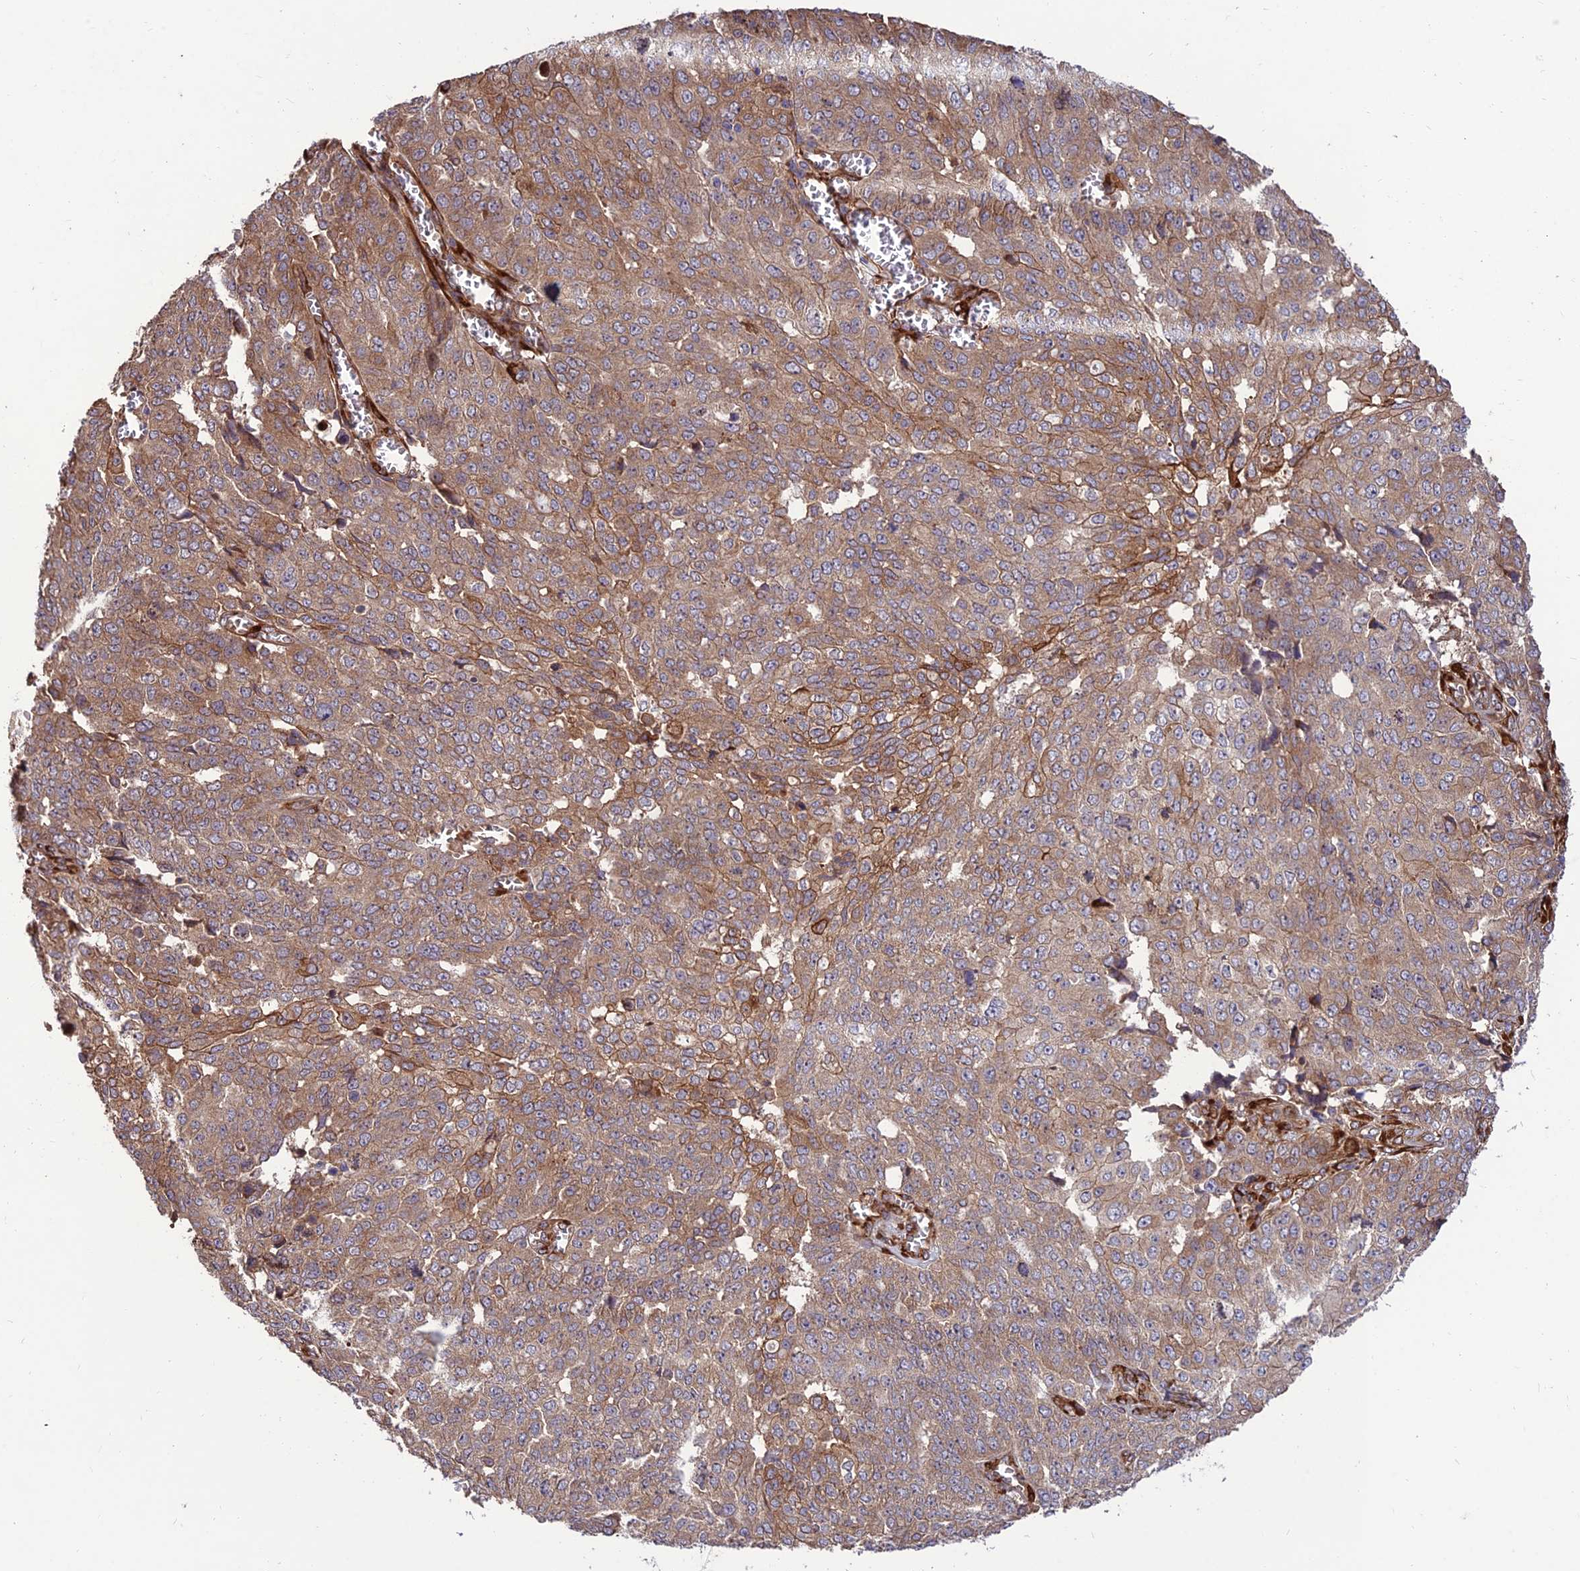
{"staining": {"intensity": "moderate", "quantity": ">75%", "location": "cytoplasmic/membranous"}, "tissue": "ovarian cancer", "cell_type": "Tumor cells", "image_type": "cancer", "snomed": [{"axis": "morphology", "description": "Cystadenocarcinoma, serous, NOS"}, {"axis": "topography", "description": "Soft tissue"}, {"axis": "topography", "description": "Ovary"}], "caption": "Protein staining reveals moderate cytoplasmic/membranous expression in approximately >75% of tumor cells in ovarian cancer. Immunohistochemistry stains the protein in brown and the nuclei are stained blue.", "gene": "CRTAP", "patient": {"sex": "female", "age": 57}}